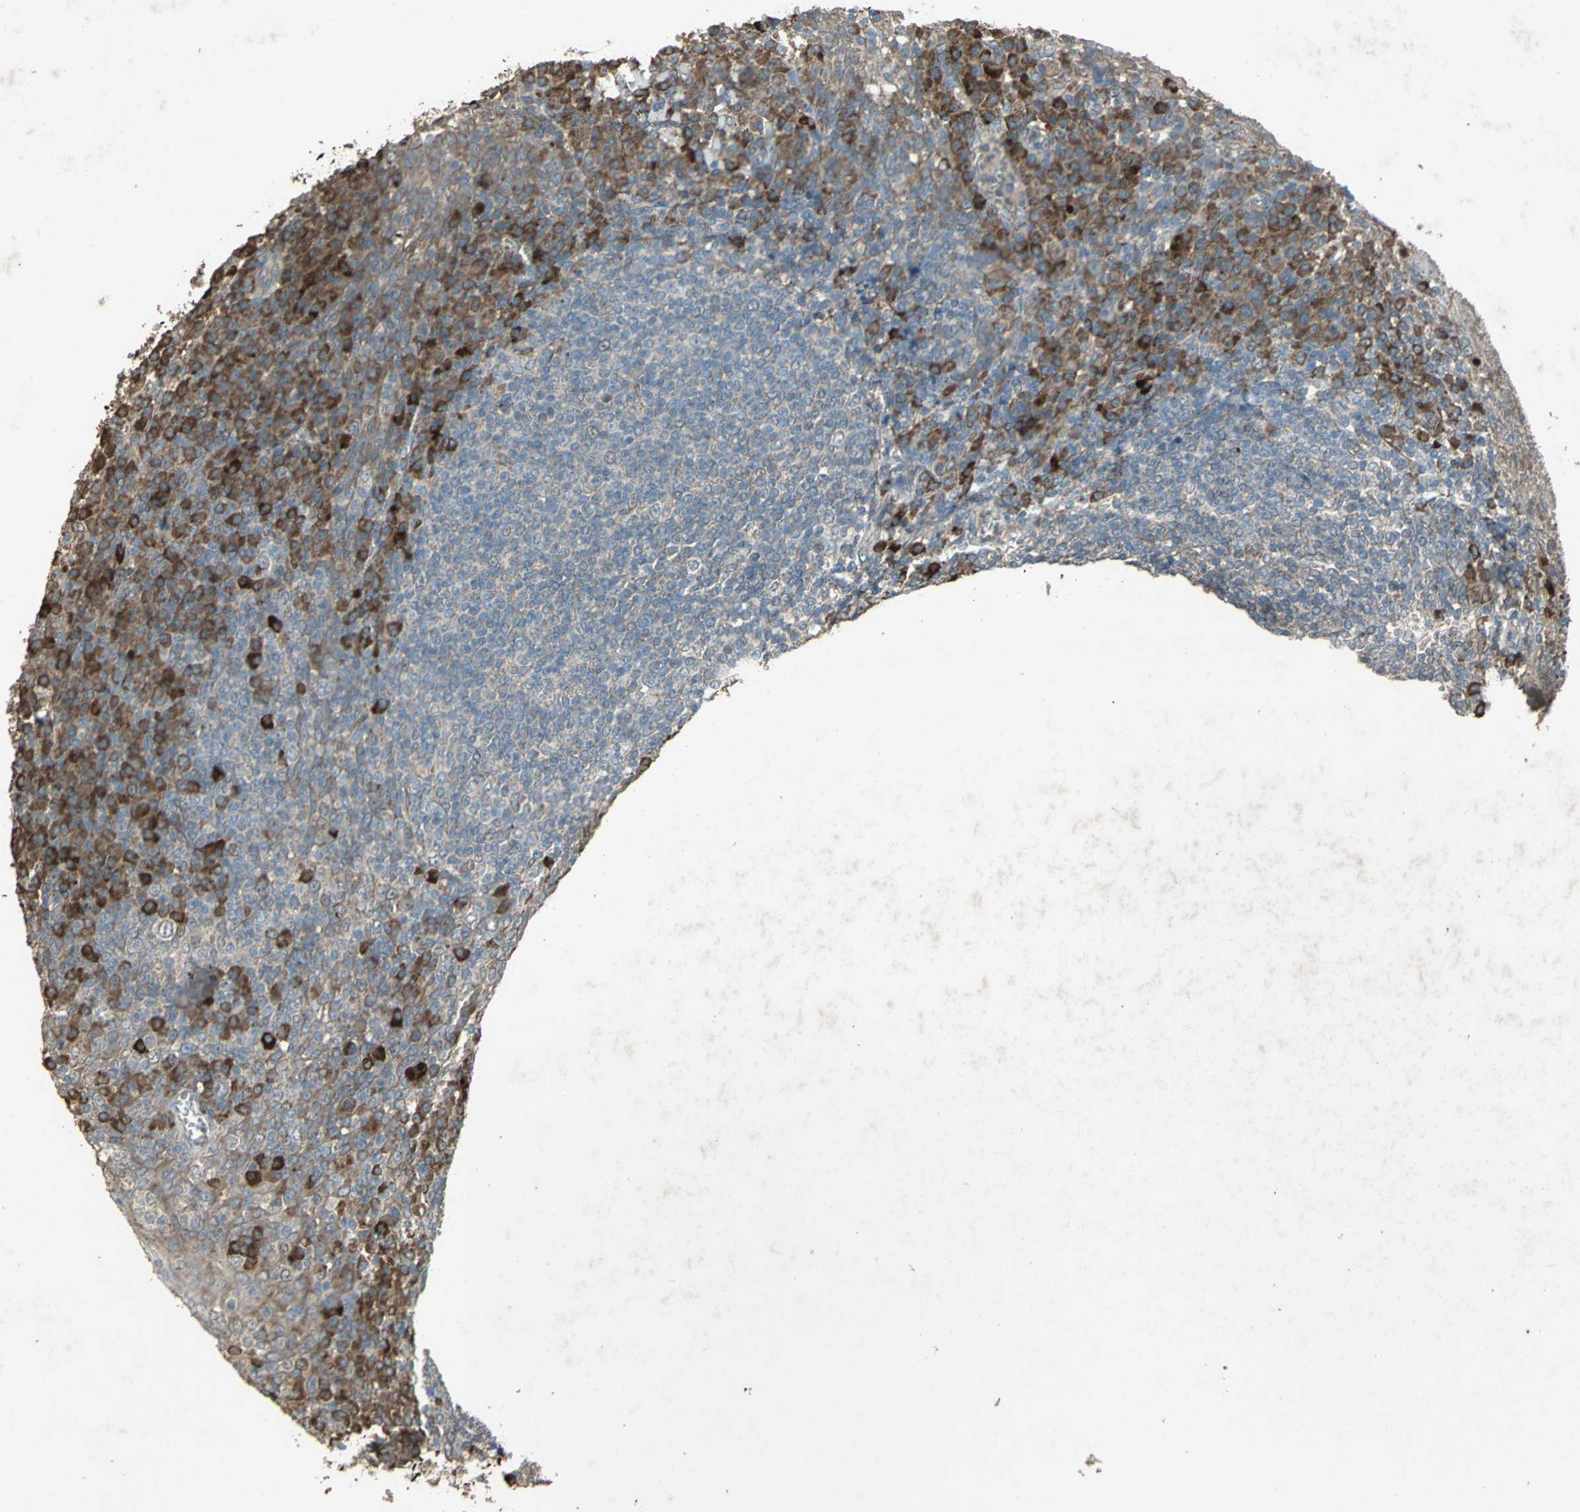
{"staining": {"intensity": "weak", "quantity": ">75%", "location": "cytoplasmic/membranous"}, "tissue": "tonsil", "cell_type": "Germinal center cells", "image_type": "normal", "snomed": [{"axis": "morphology", "description": "Normal tissue, NOS"}, {"axis": "topography", "description": "Tonsil"}], "caption": "IHC micrograph of normal tonsil: tonsil stained using immunohistochemistry exhibits low levels of weak protein expression localized specifically in the cytoplasmic/membranous of germinal center cells, appearing as a cytoplasmic/membranous brown color.", "gene": "SEPTIN4", "patient": {"sex": "male", "age": 31}}